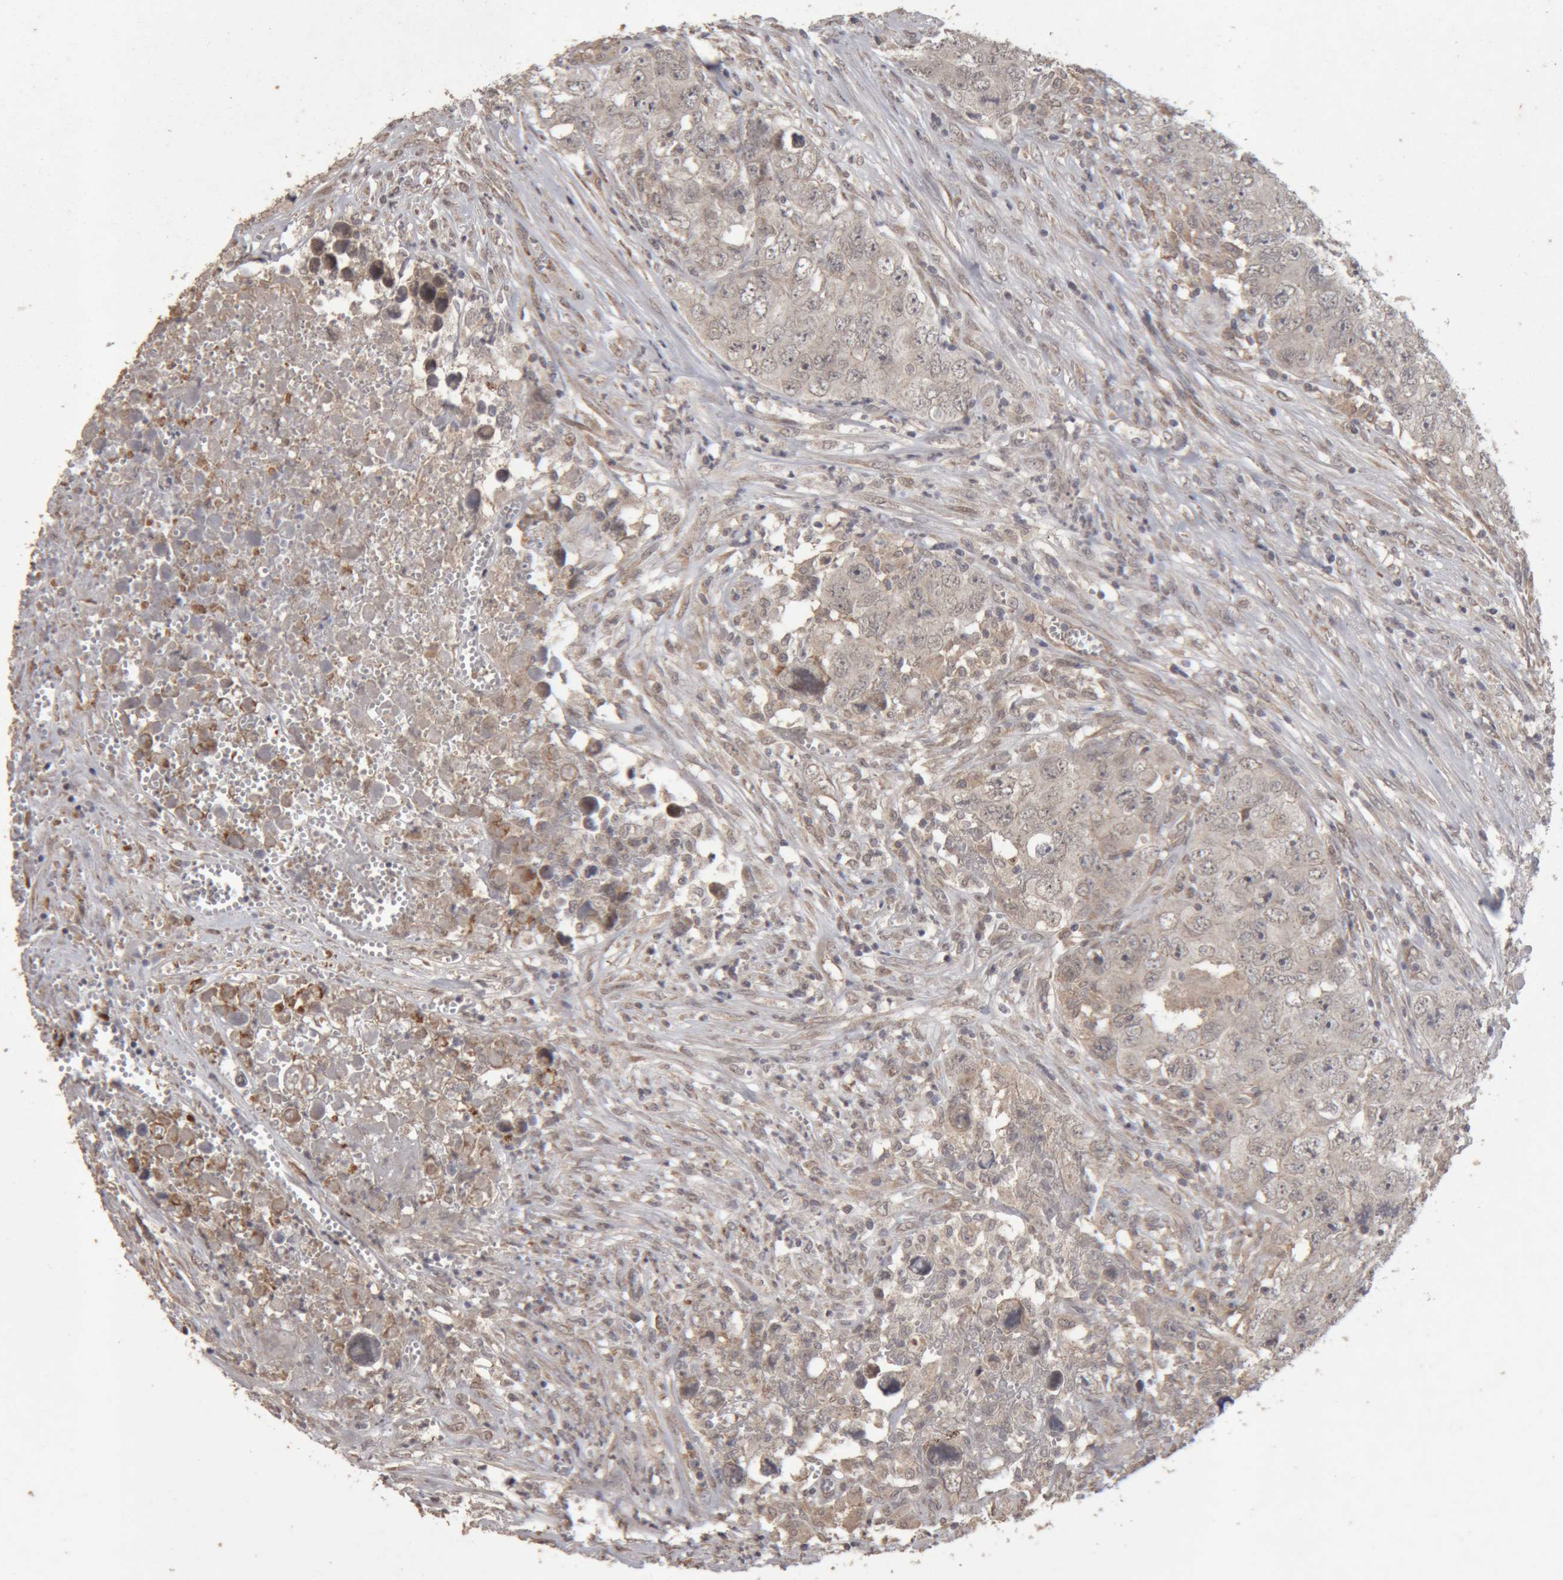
{"staining": {"intensity": "negative", "quantity": "none", "location": "none"}, "tissue": "testis cancer", "cell_type": "Tumor cells", "image_type": "cancer", "snomed": [{"axis": "morphology", "description": "Seminoma, NOS"}, {"axis": "morphology", "description": "Carcinoma, Embryonal, NOS"}, {"axis": "topography", "description": "Testis"}], "caption": "A micrograph of human testis embryonal carcinoma is negative for staining in tumor cells.", "gene": "MEP1A", "patient": {"sex": "male", "age": 43}}